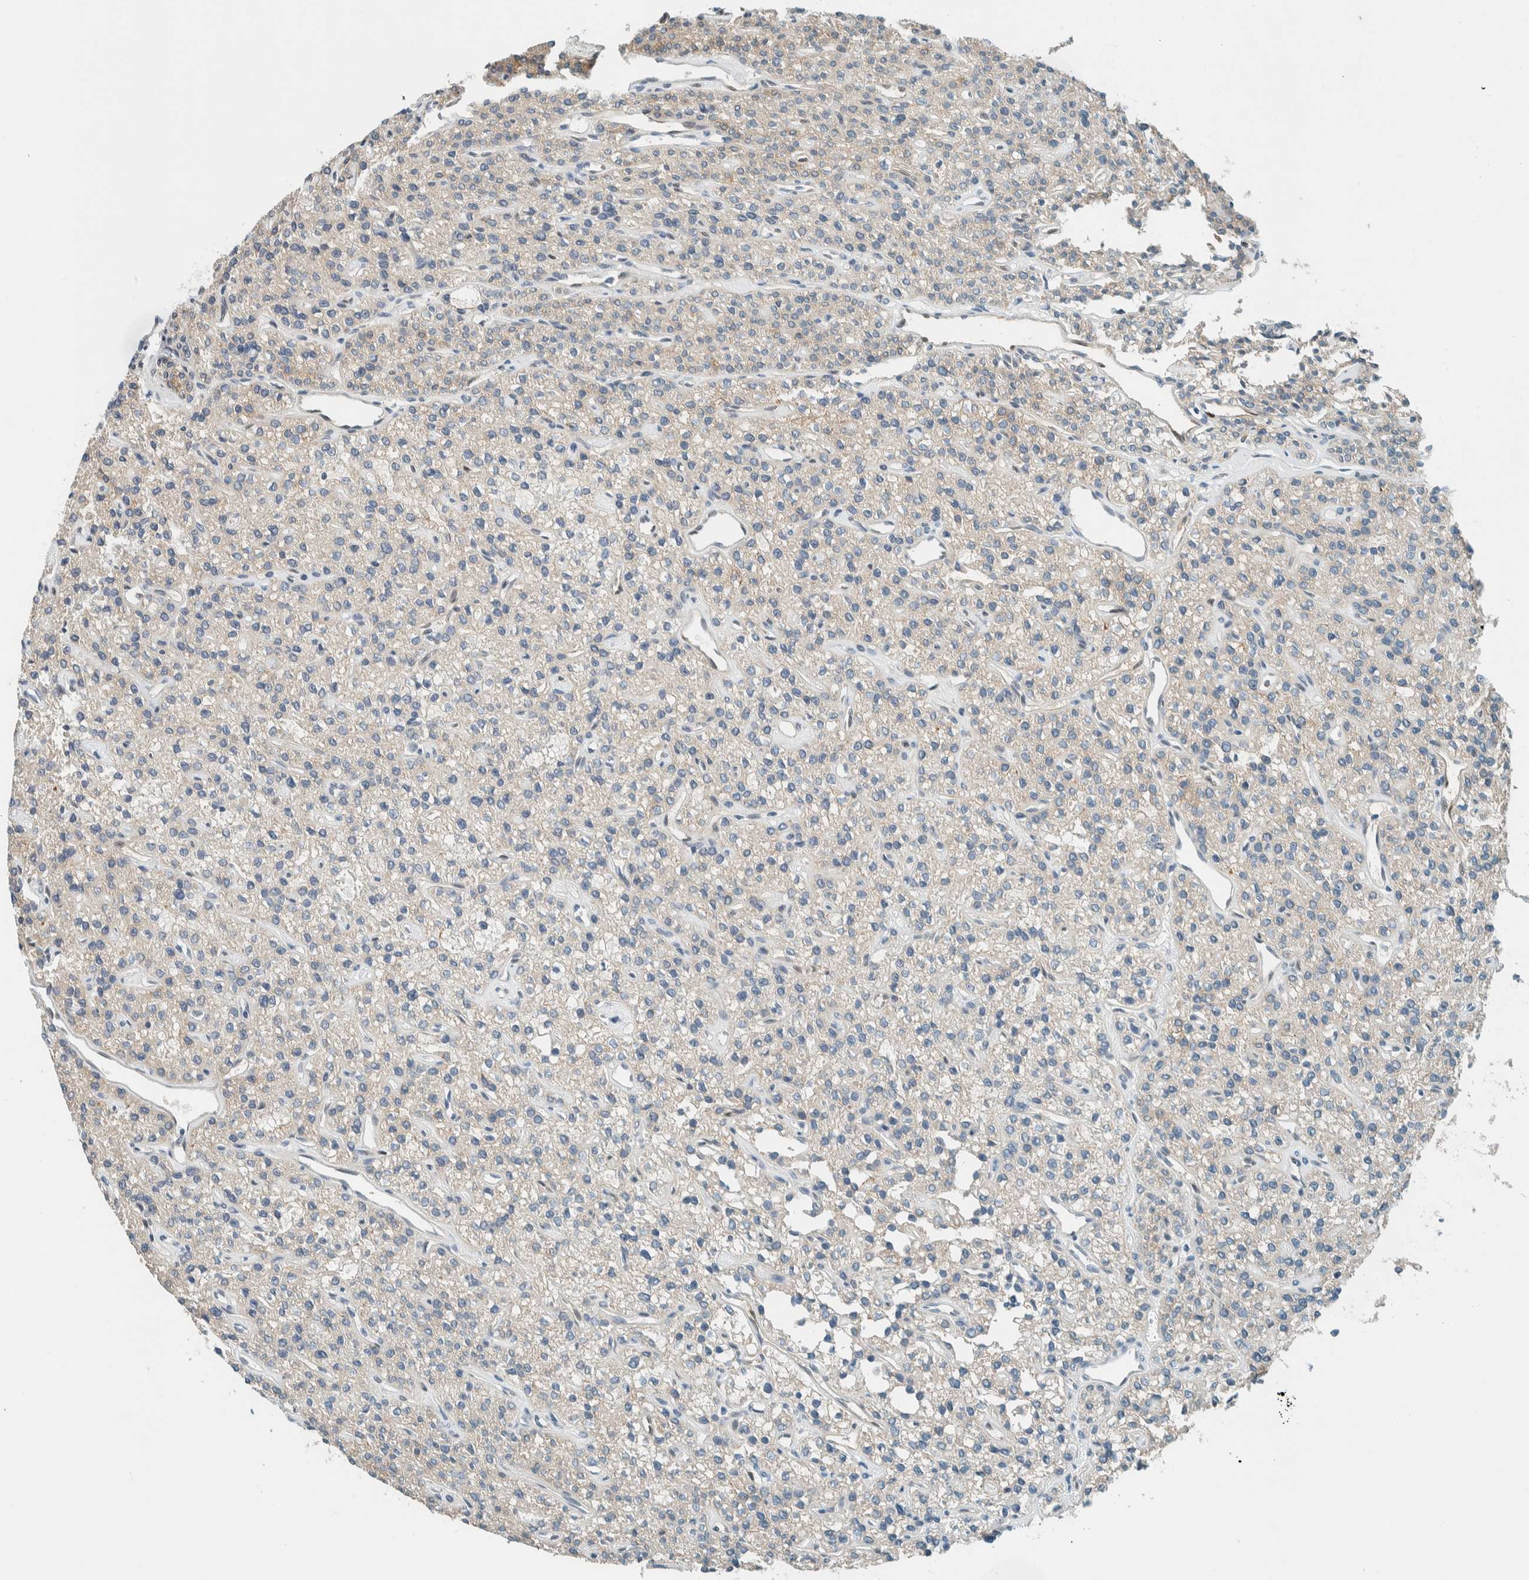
{"staining": {"intensity": "moderate", "quantity": "<25%", "location": "cytoplasmic/membranous"}, "tissue": "parathyroid gland", "cell_type": "Glandular cells", "image_type": "normal", "snomed": [{"axis": "morphology", "description": "Normal tissue, NOS"}, {"axis": "topography", "description": "Parathyroid gland"}], "caption": "DAB immunohistochemical staining of unremarkable parathyroid gland shows moderate cytoplasmic/membranous protein expression in approximately <25% of glandular cells.", "gene": "NXN", "patient": {"sex": "male", "age": 46}}